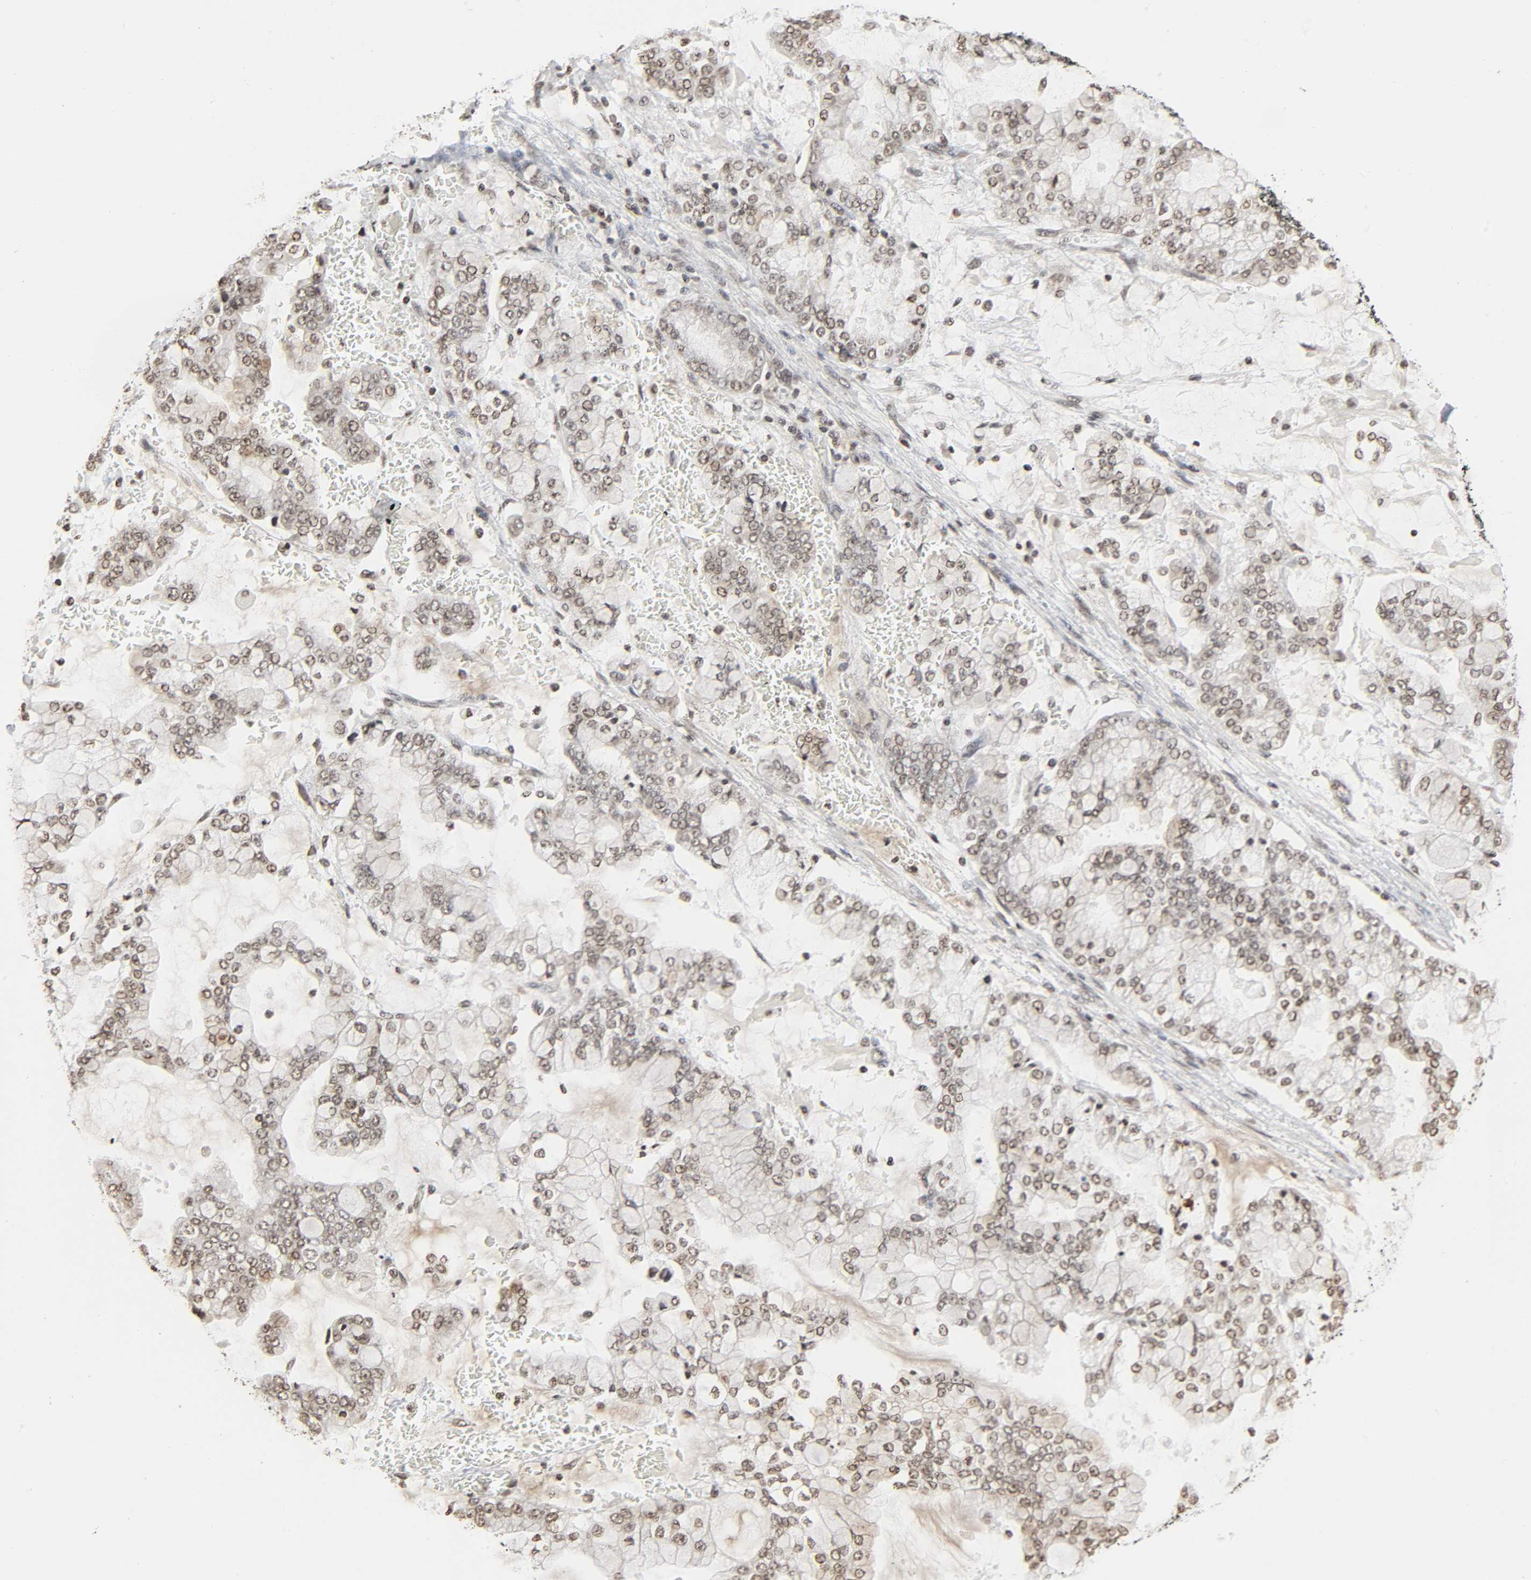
{"staining": {"intensity": "weak", "quantity": ">75%", "location": "nuclear"}, "tissue": "stomach cancer", "cell_type": "Tumor cells", "image_type": "cancer", "snomed": [{"axis": "morphology", "description": "Normal tissue, NOS"}, {"axis": "morphology", "description": "Adenocarcinoma, NOS"}, {"axis": "topography", "description": "Stomach, upper"}, {"axis": "topography", "description": "Stomach"}], "caption": "The immunohistochemical stain shows weak nuclear positivity in tumor cells of adenocarcinoma (stomach) tissue.", "gene": "ELAVL1", "patient": {"sex": "male", "age": 76}}